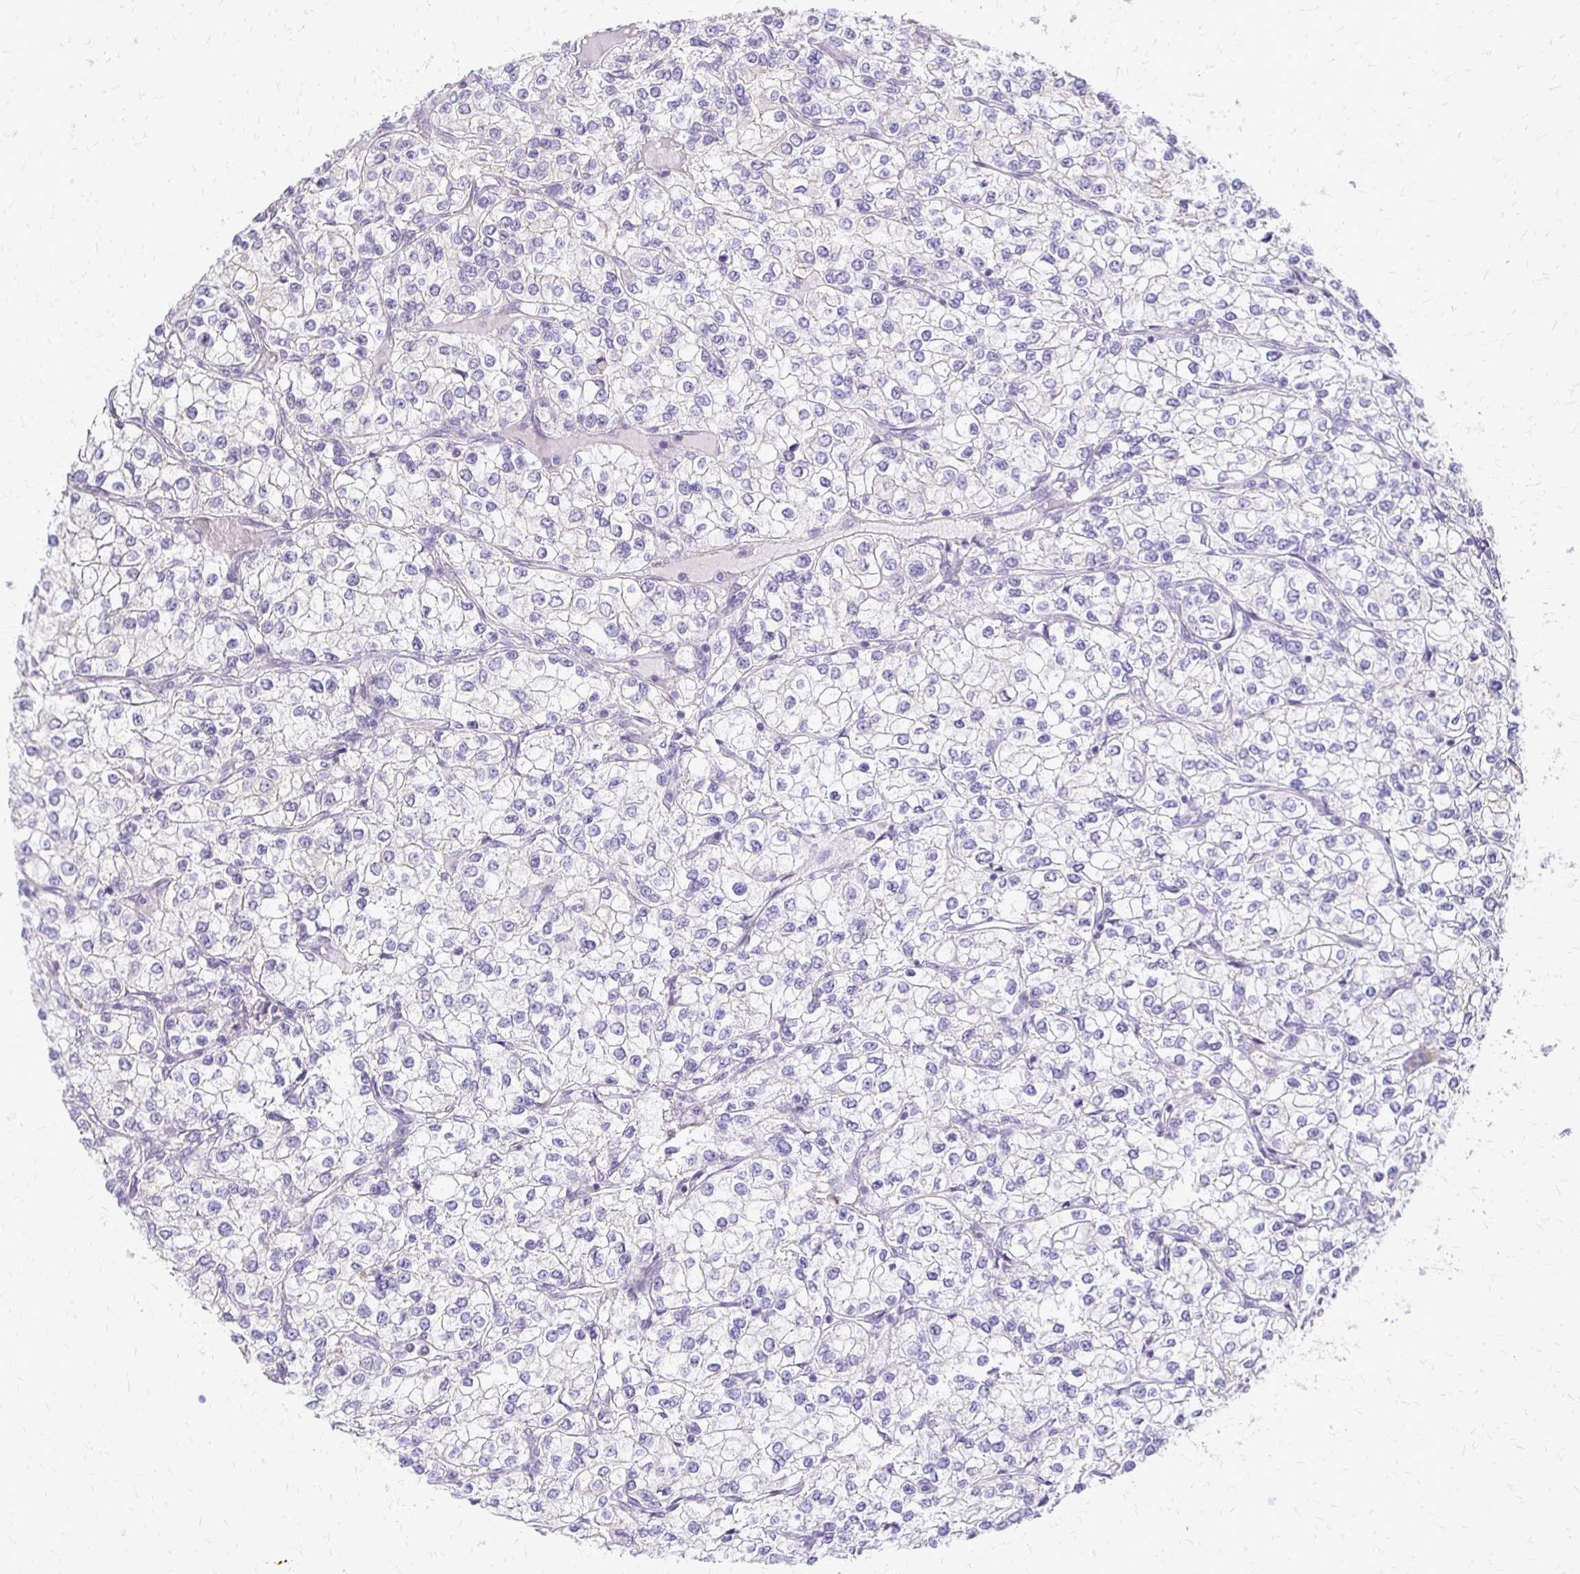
{"staining": {"intensity": "negative", "quantity": "none", "location": "none"}, "tissue": "renal cancer", "cell_type": "Tumor cells", "image_type": "cancer", "snomed": [{"axis": "morphology", "description": "Adenocarcinoma, NOS"}, {"axis": "topography", "description": "Kidney"}], "caption": "This histopathology image is of renal cancer stained with immunohistochemistry to label a protein in brown with the nuclei are counter-stained blue. There is no staining in tumor cells. (Brightfield microscopy of DAB (3,3'-diaminobenzidine) immunohistochemistry (IHC) at high magnification).", "gene": "EPYC", "patient": {"sex": "male", "age": 80}}